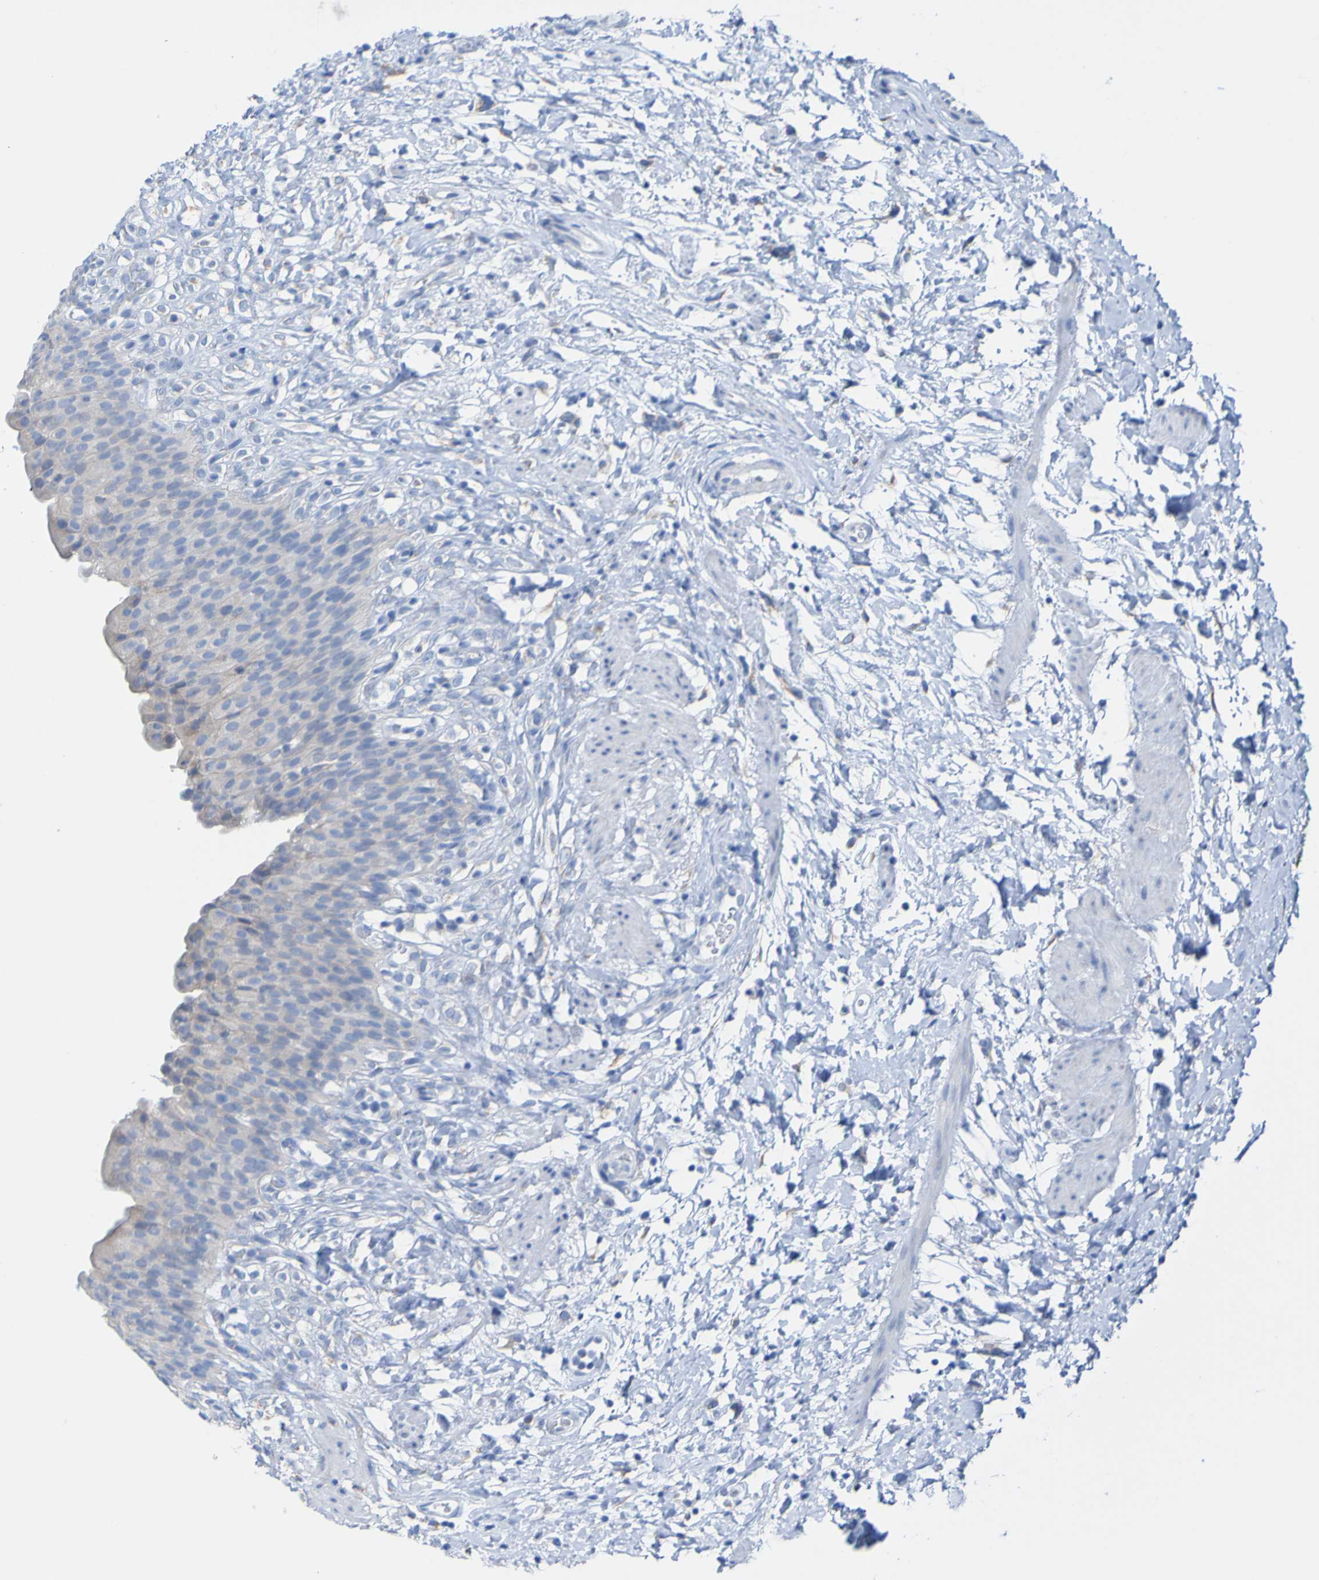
{"staining": {"intensity": "negative", "quantity": "none", "location": "none"}, "tissue": "urinary bladder", "cell_type": "Urothelial cells", "image_type": "normal", "snomed": [{"axis": "morphology", "description": "Normal tissue, NOS"}, {"axis": "topography", "description": "Urinary bladder"}], "caption": "Urothelial cells are negative for protein expression in normal human urinary bladder.", "gene": "ACMSD", "patient": {"sex": "female", "age": 79}}